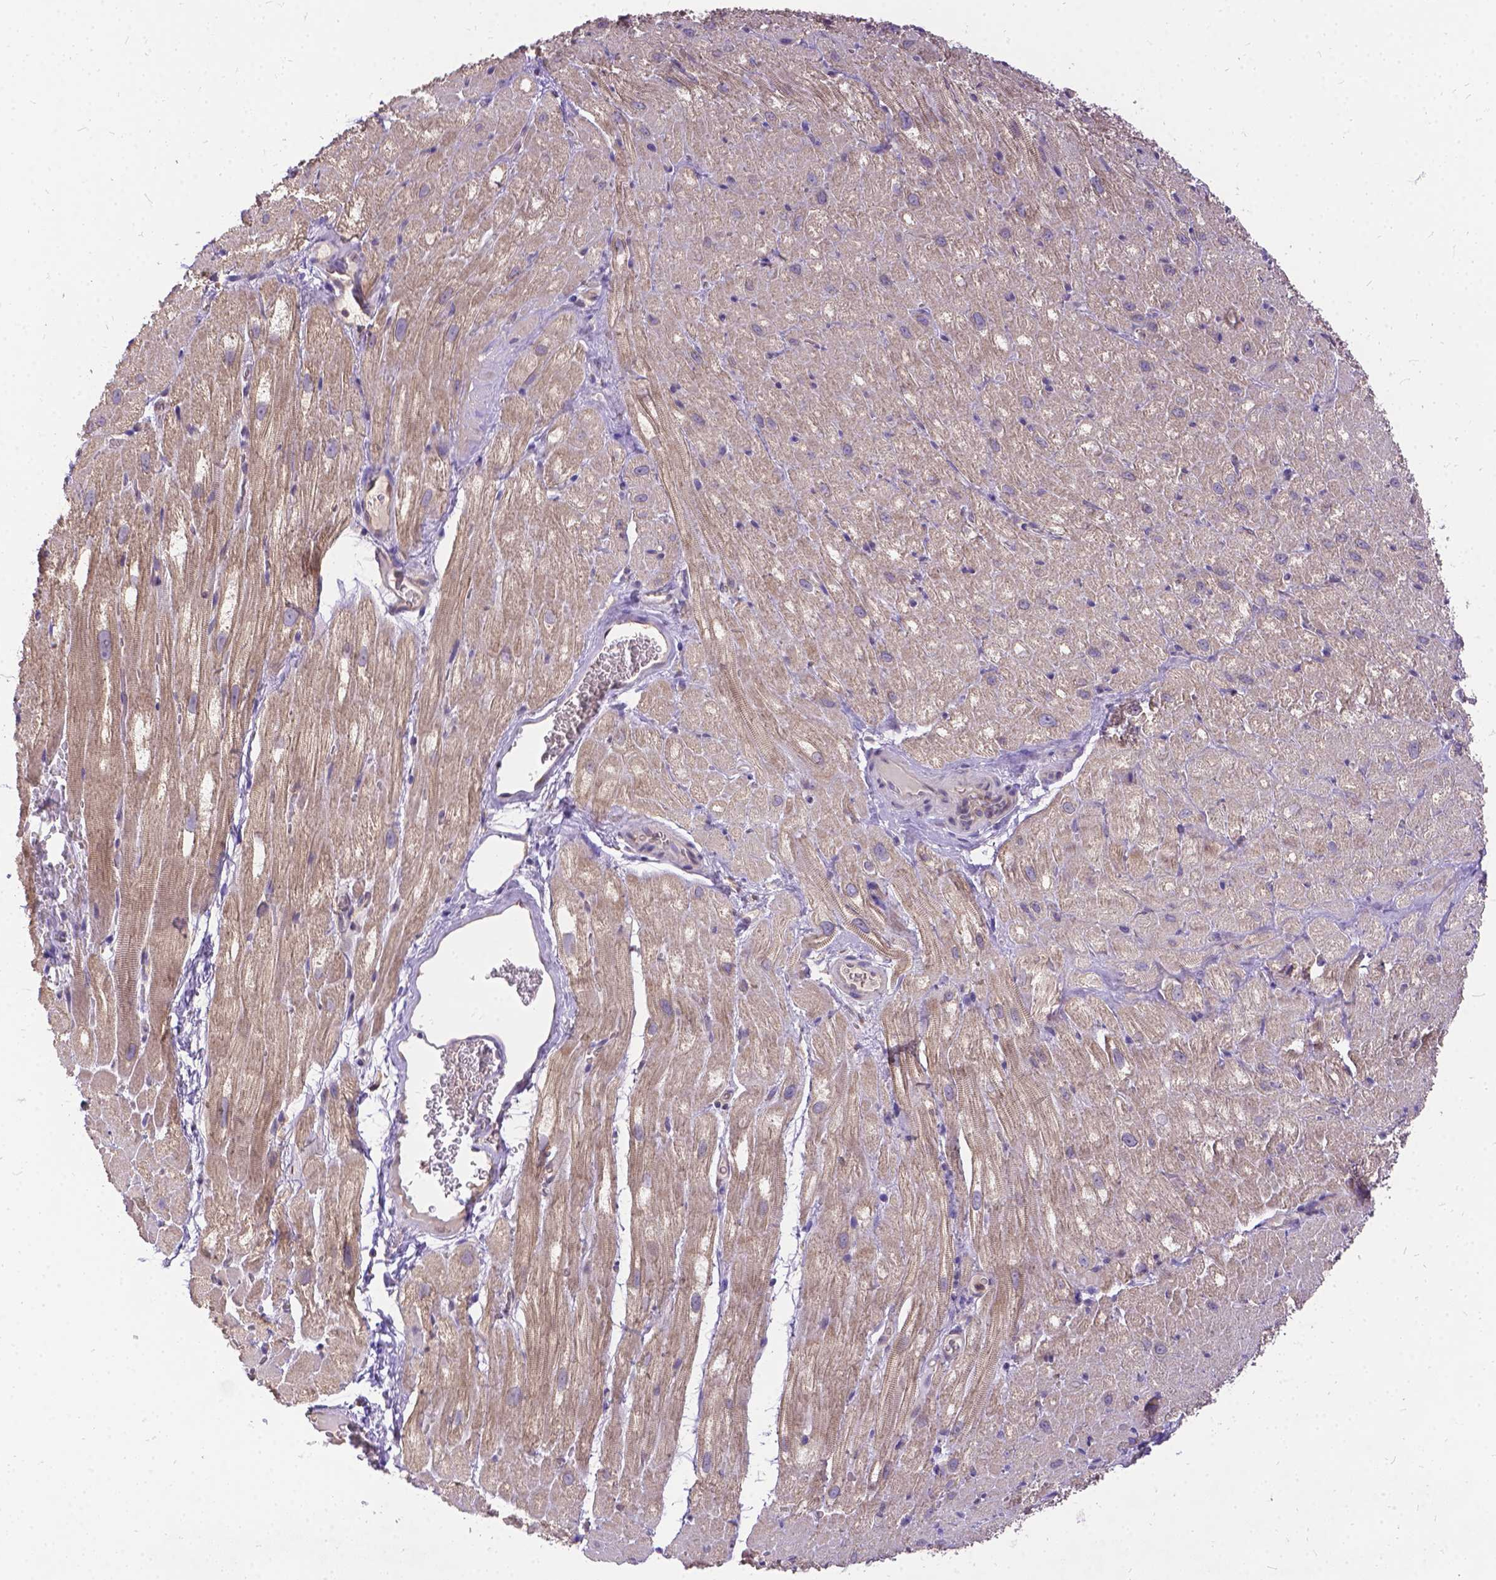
{"staining": {"intensity": "weak", "quantity": "25%-75%", "location": "cytoplasmic/membranous"}, "tissue": "heart muscle", "cell_type": "Cardiomyocytes", "image_type": "normal", "snomed": [{"axis": "morphology", "description": "Normal tissue, NOS"}, {"axis": "topography", "description": "Heart"}], "caption": "The immunohistochemical stain labels weak cytoplasmic/membranous expression in cardiomyocytes of normal heart muscle. The staining was performed using DAB, with brown indicating positive protein expression. Nuclei are stained blue with hematoxylin.", "gene": "DENND6A", "patient": {"sex": "male", "age": 61}}